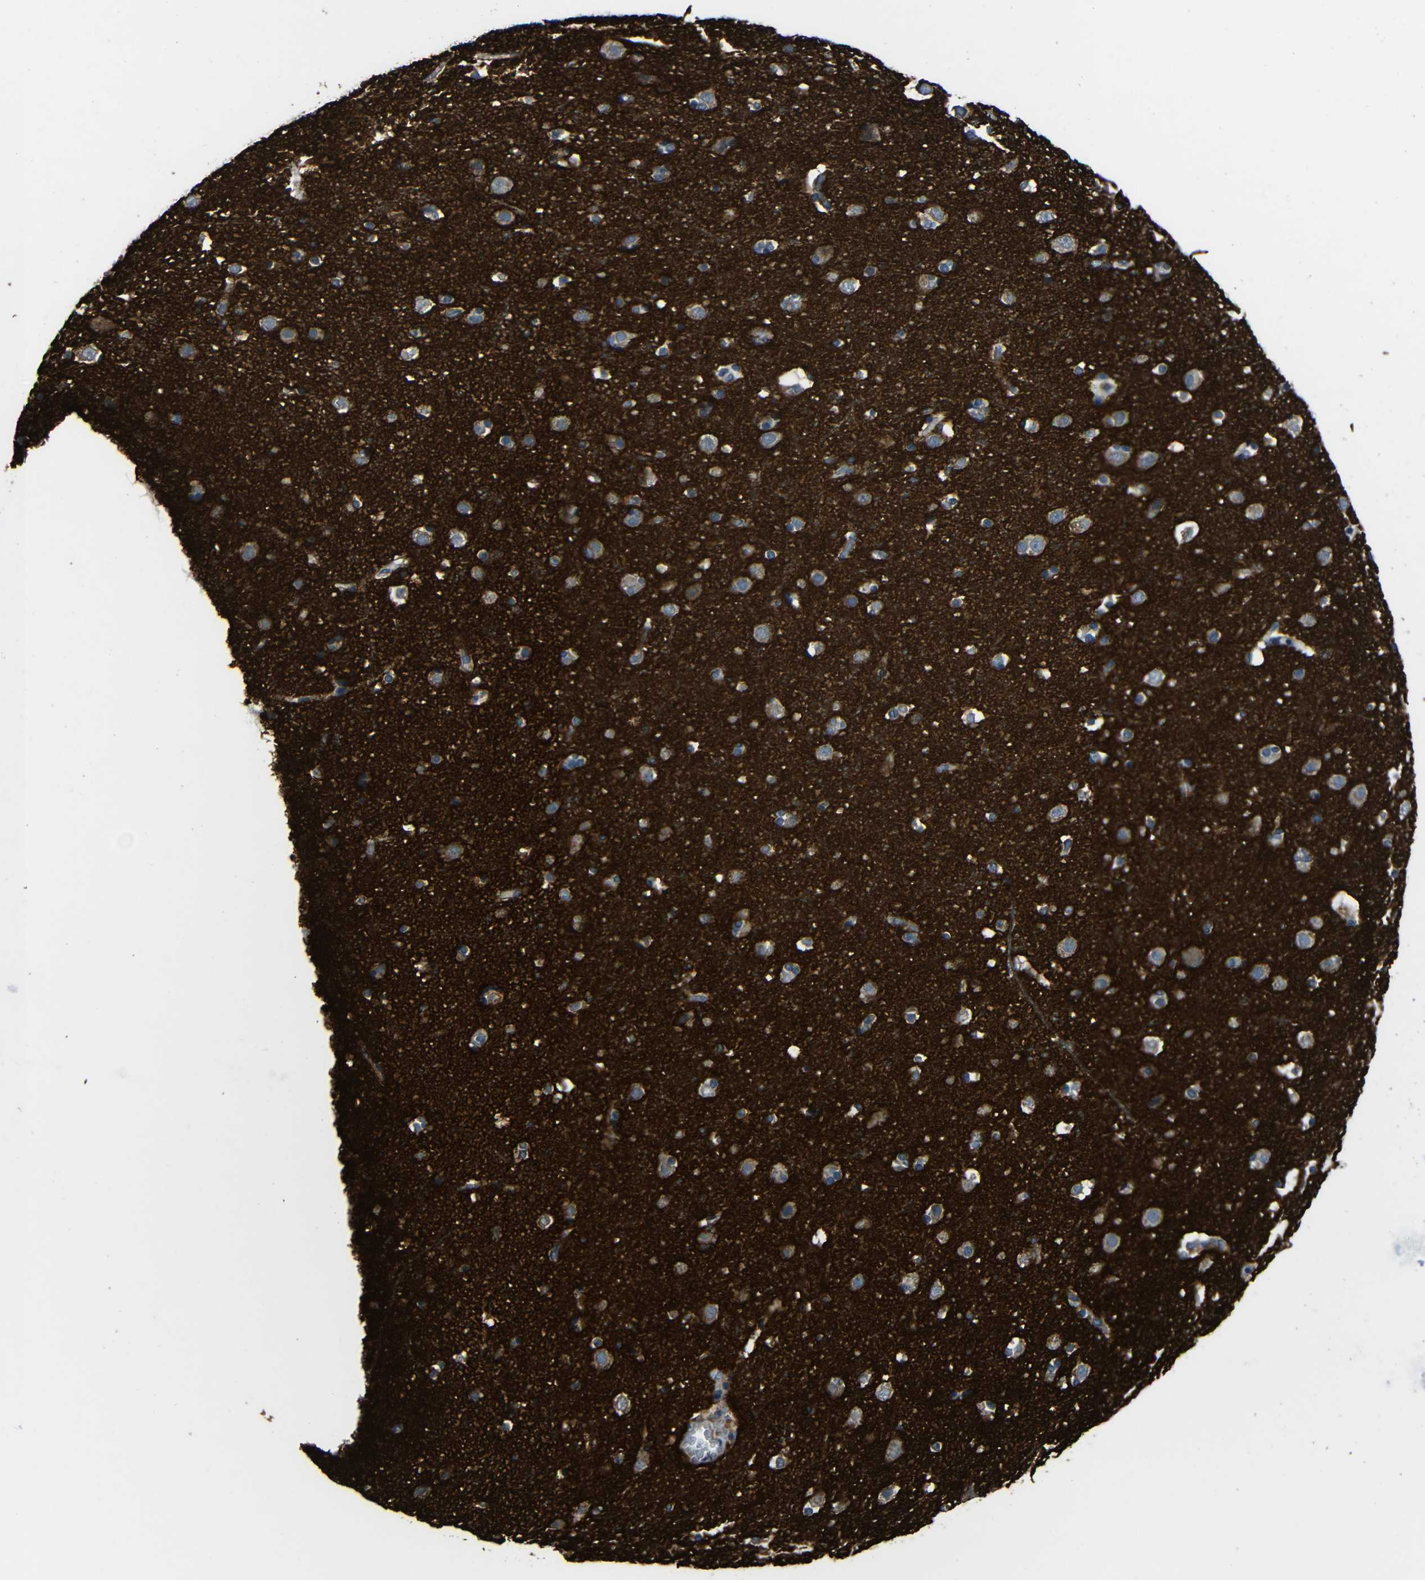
{"staining": {"intensity": "moderate", "quantity": ">75%", "location": "cytoplasmic/membranous"}, "tissue": "cerebral cortex", "cell_type": "Endothelial cells", "image_type": "normal", "snomed": [{"axis": "morphology", "description": "Normal tissue, NOS"}, {"axis": "topography", "description": "Cerebral cortex"}], "caption": "Immunohistochemical staining of unremarkable cerebral cortex exhibits medium levels of moderate cytoplasmic/membranous positivity in about >75% of endothelial cells. Using DAB (brown) and hematoxylin (blue) stains, captured at high magnification using brightfield microscopy.", "gene": "DNAJC5", "patient": {"sex": "male", "age": 45}}